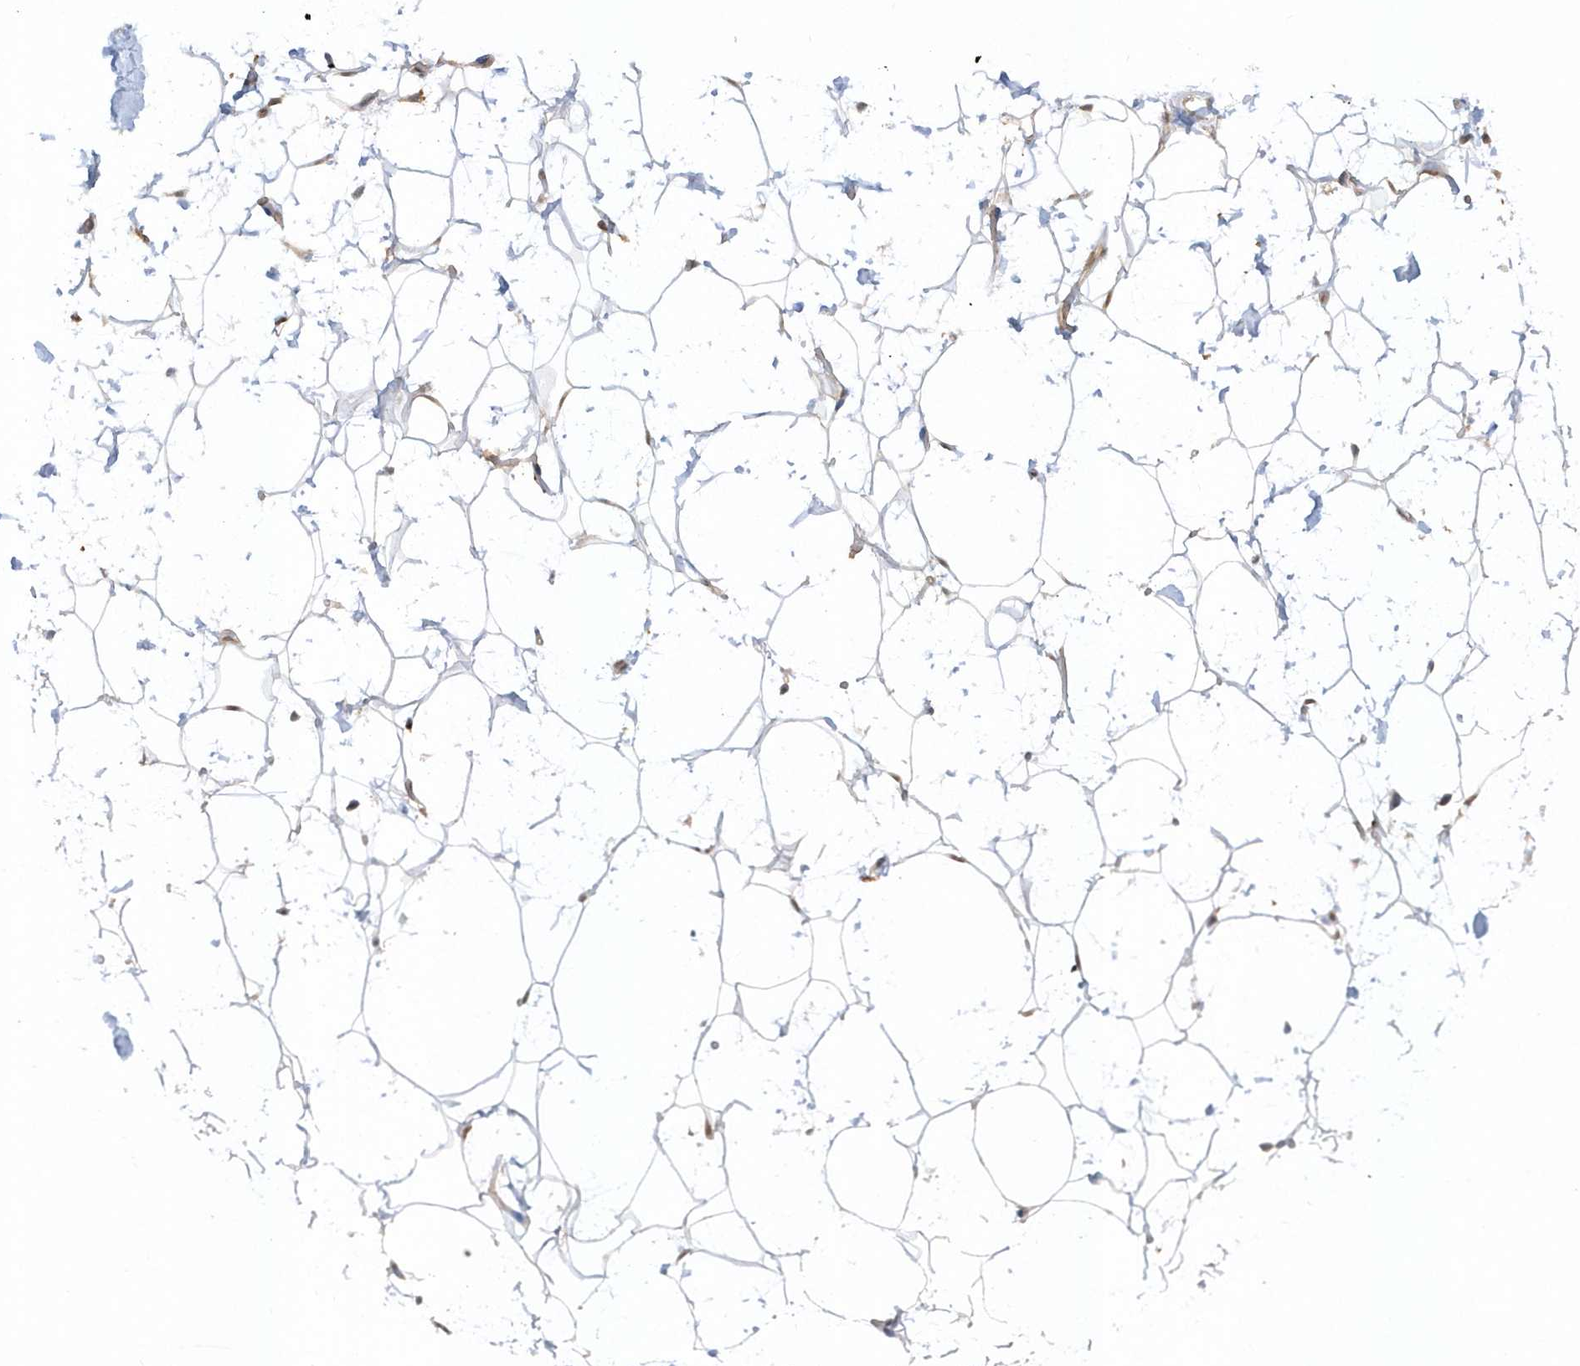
{"staining": {"intensity": "negative", "quantity": "none", "location": "none"}, "tissue": "adipose tissue", "cell_type": "Adipocytes", "image_type": "normal", "snomed": [{"axis": "morphology", "description": "Normal tissue, NOS"}, {"axis": "topography", "description": "Breast"}], "caption": "This is an IHC image of unremarkable human adipose tissue. There is no positivity in adipocytes.", "gene": "BSN", "patient": {"sex": "female", "age": 26}}